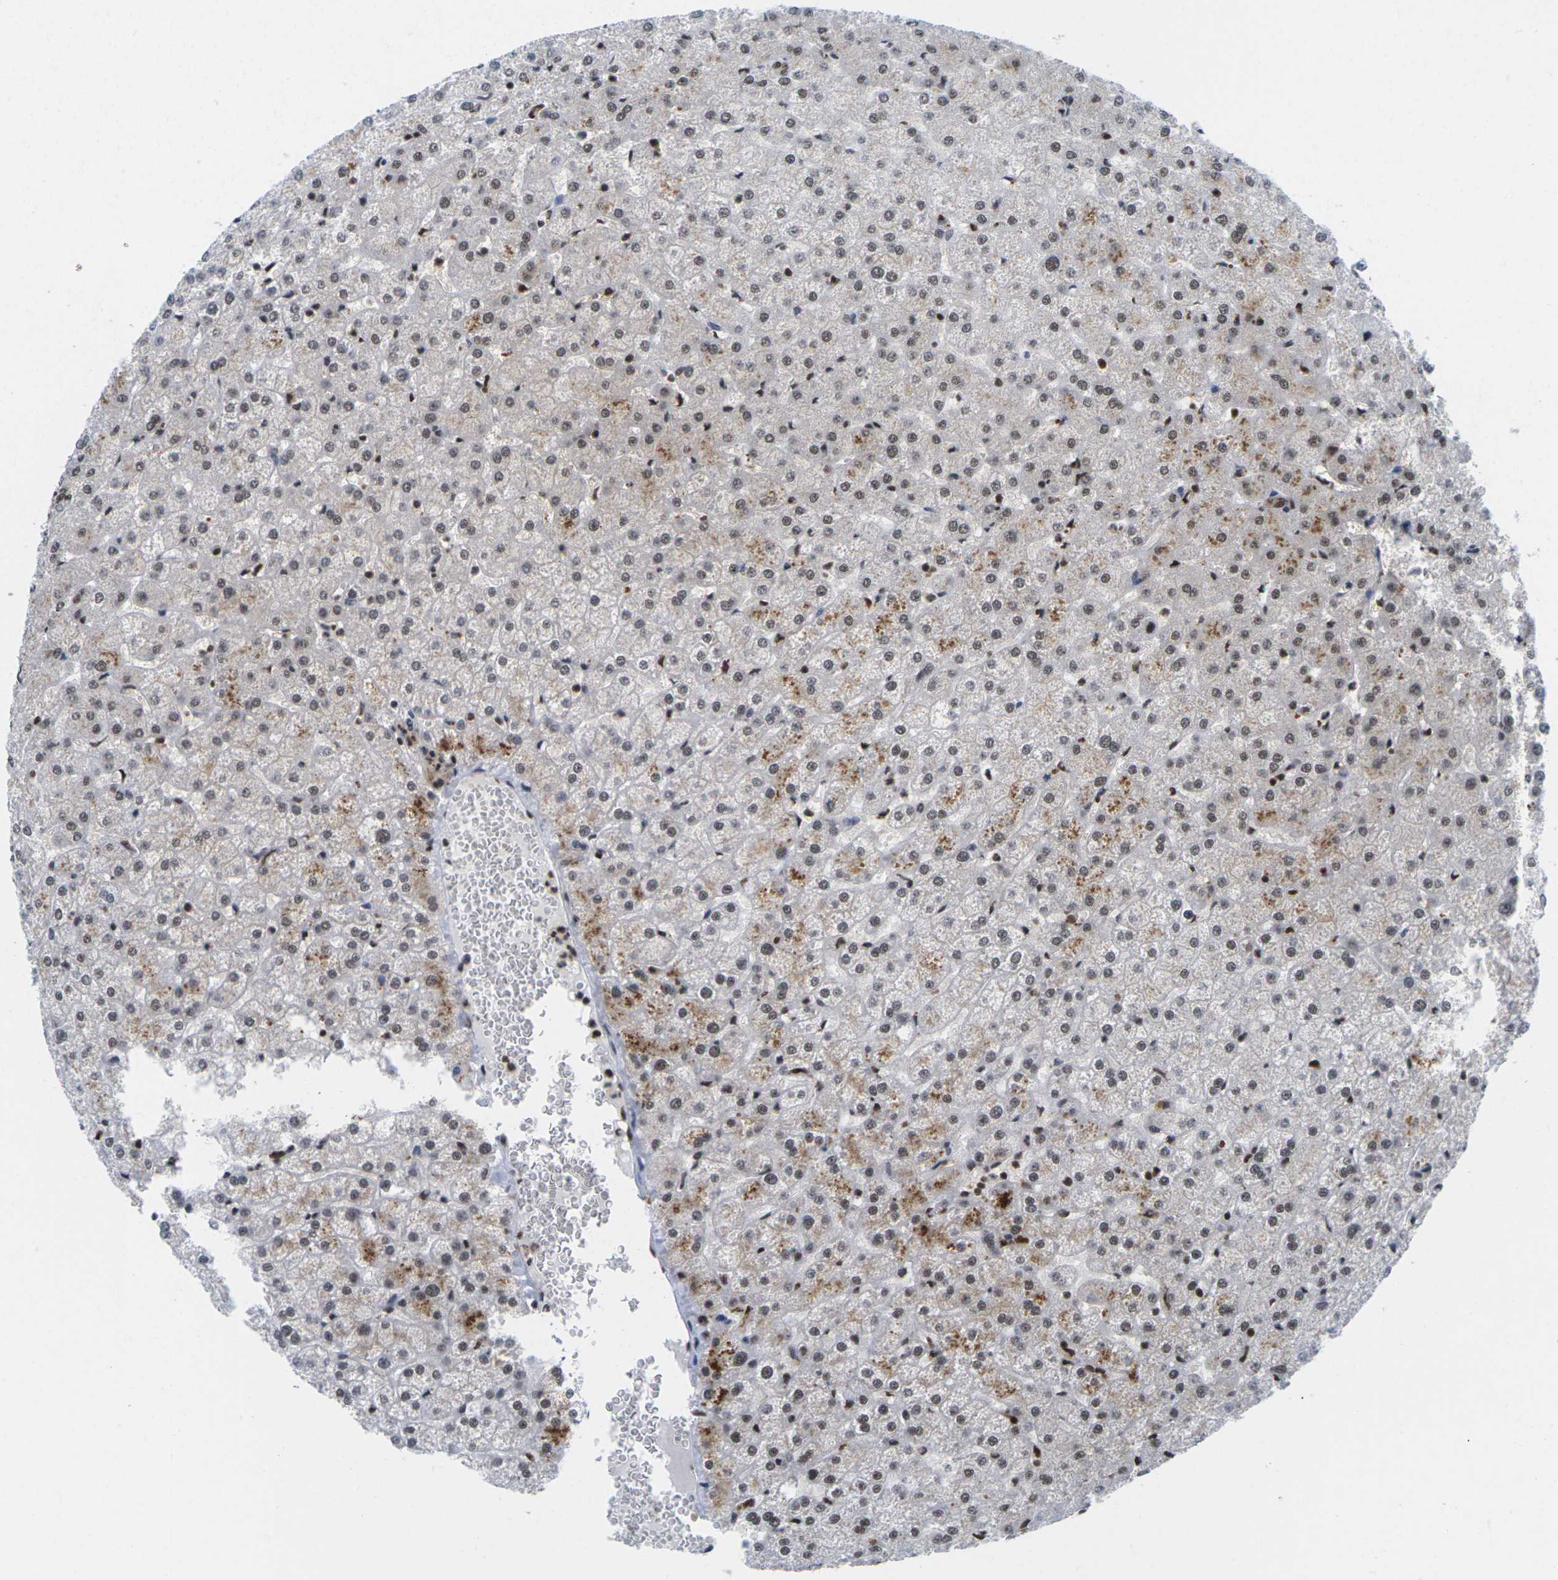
{"staining": {"intensity": "moderate", "quantity": ">75%", "location": "nuclear"}, "tissue": "liver", "cell_type": "Cholangiocytes", "image_type": "normal", "snomed": [{"axis": "morphology", "description": "Normal tissue, NOS"}, {"axis": "topography", "description": "Liver"}], "caption": "Immunohistochemical staining of unremarkable human liver shows moderate nuclear protein positivity in approximately >75% of cholangiocytes. (DAB IHC with brightfield microscopy, high magnification).", "gene": "MAGOH", "patient": {"sex": "female", "age": 32}}